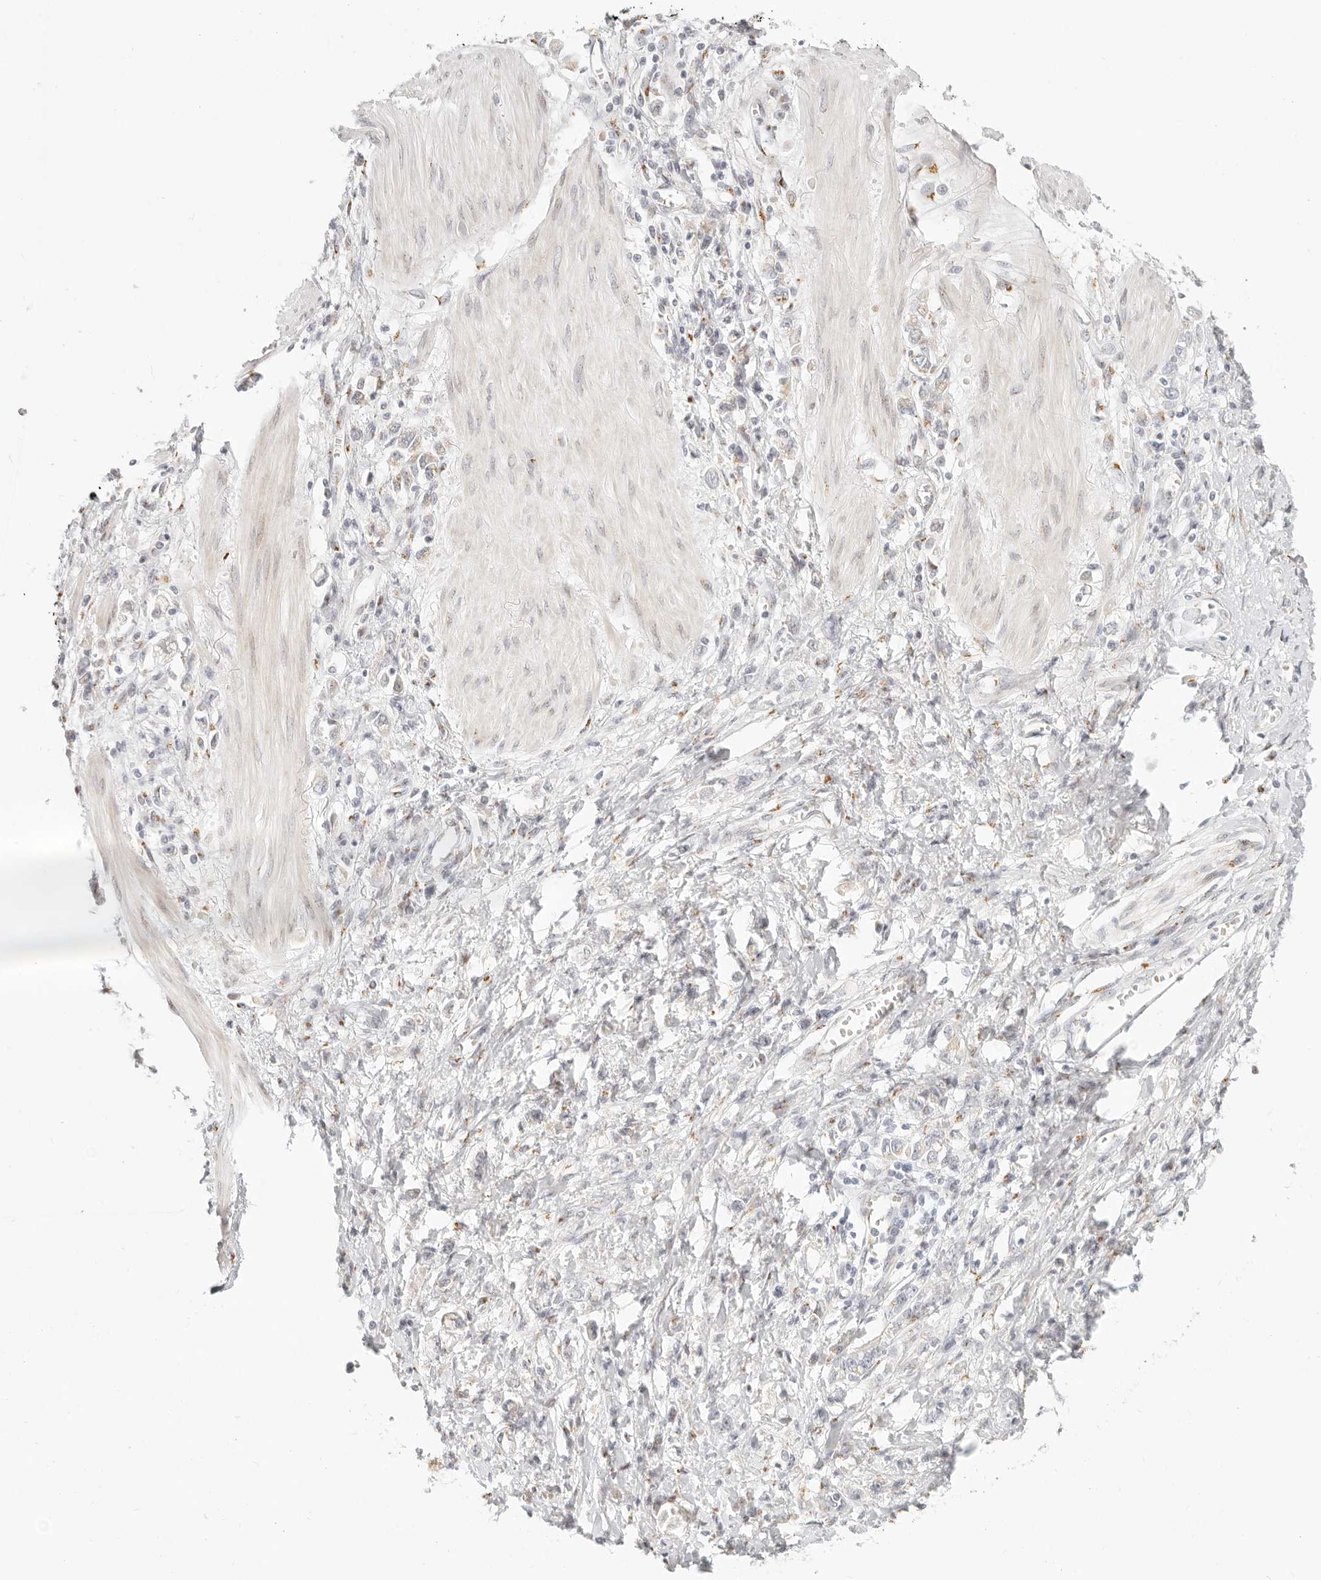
{"staining": {"intensity": "weak", "quantity": "25%-75%", "location": "cytoplasmic/membranous"}, "tissue": "stomach cancer", "cell_type": "Tumor cells", "image_type": "cancer", "snomed": [{"axis": "morphology", "description": "Adenocarcinoma, NOS"}, {"axis": "topography", "description": "Stomach"}], "caption": "Immunohistochemical staining of stomach adenocarcinoma exhibits low levels of weak cytoplasmic/membranous staining in about 25%-75% of tumor cells.", "gene": "FAM20B", "patient": {"sex": "female", "age": 76}}